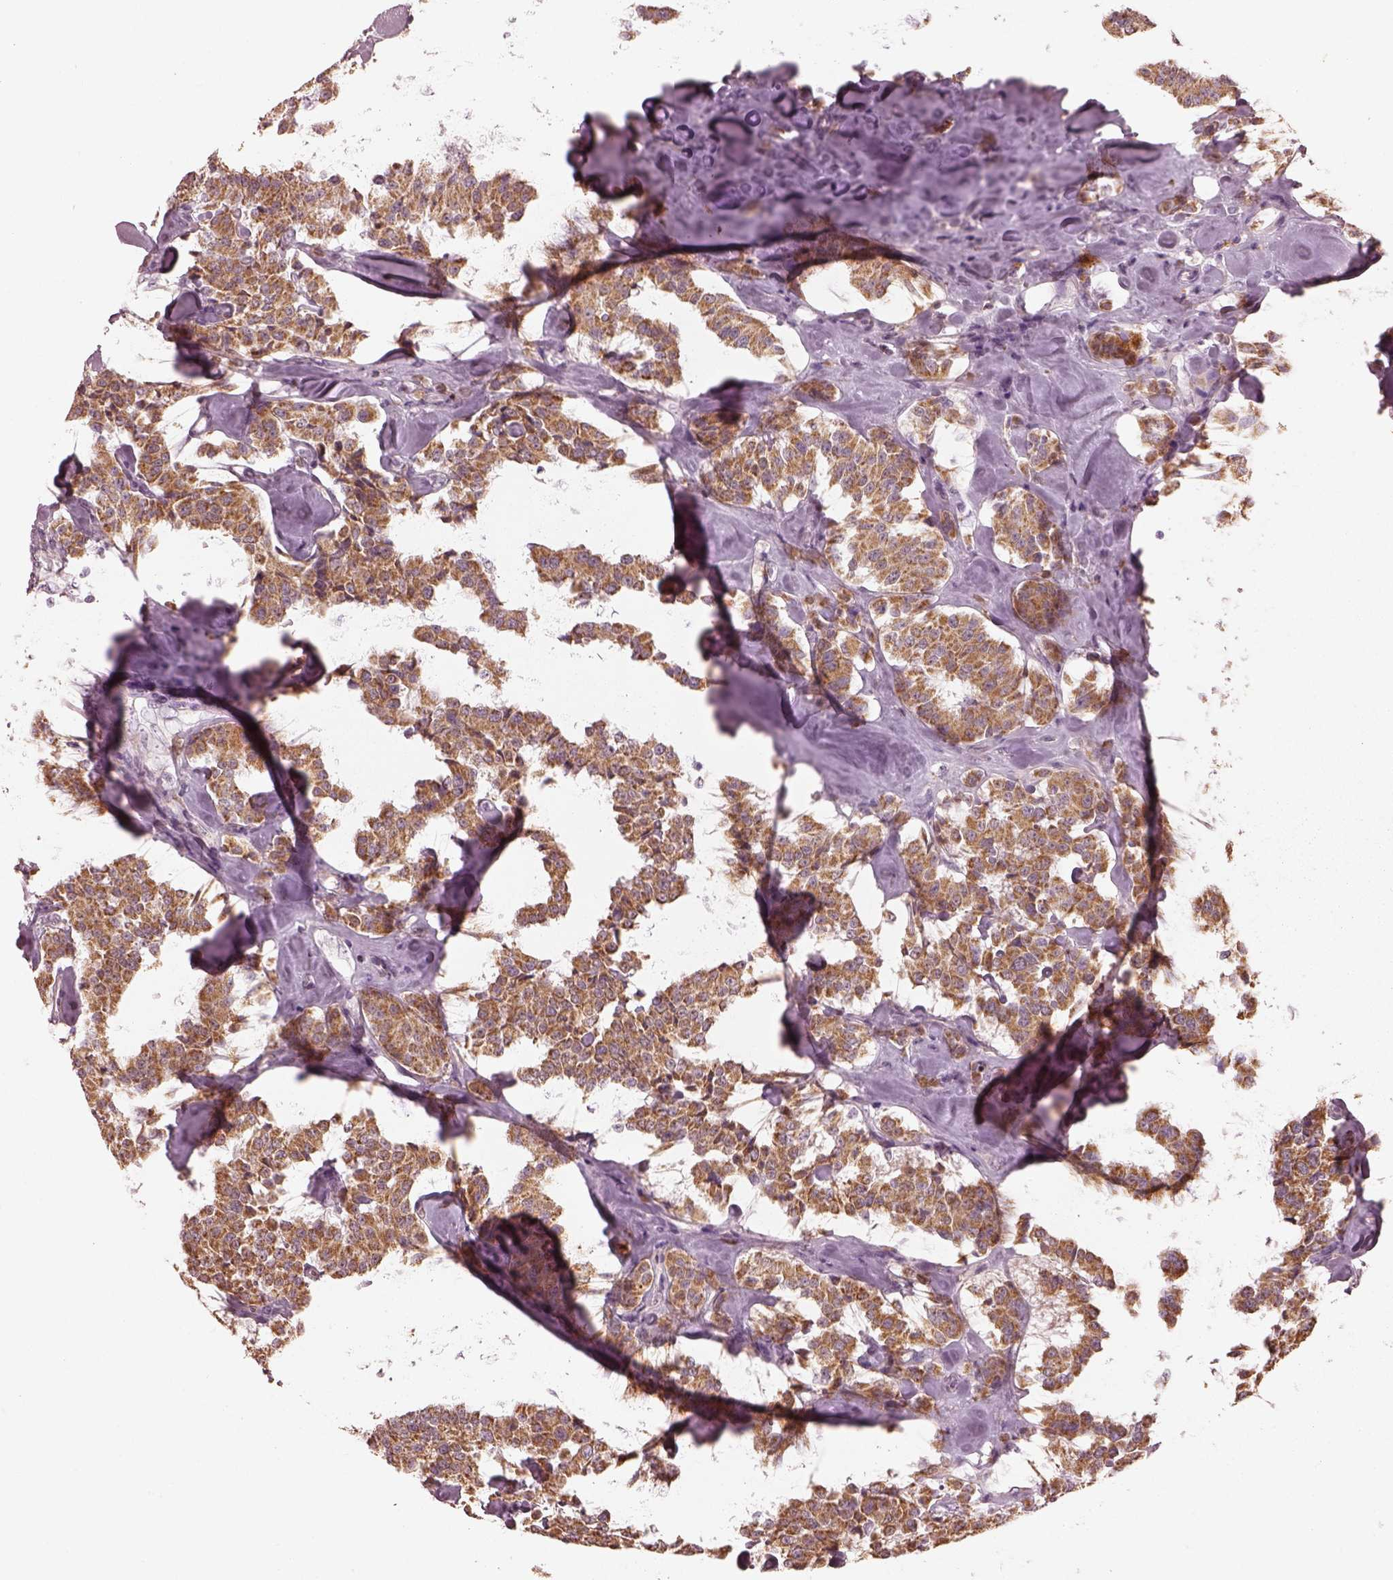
{"staining": {"intensity": "moderate", "quantity": ">75%", "location": "cytoplasmic/membranous"}, "tissue": "carcinoid", "cell_type": "Tumor cells", "image_type": "cancer", "snomed": [{"axis": "morphology", "description": "Carcinoid, malignant, NOS"}, {"axis": "topography", "description": "Pancreas"}], "caption": "A high-resolution image shows immunohistochemistry (IHC) staining of malignant carcinoid, which exhibits moderate cytoplasmic/membranous staining in about >75% of tumor cells. (DAB (3,3'-diaminobenzidine) IHC with brightfield microscopy, high magnification).", "gene": "SLC25A46", "patient": {"sex": "male", "age": 41}}